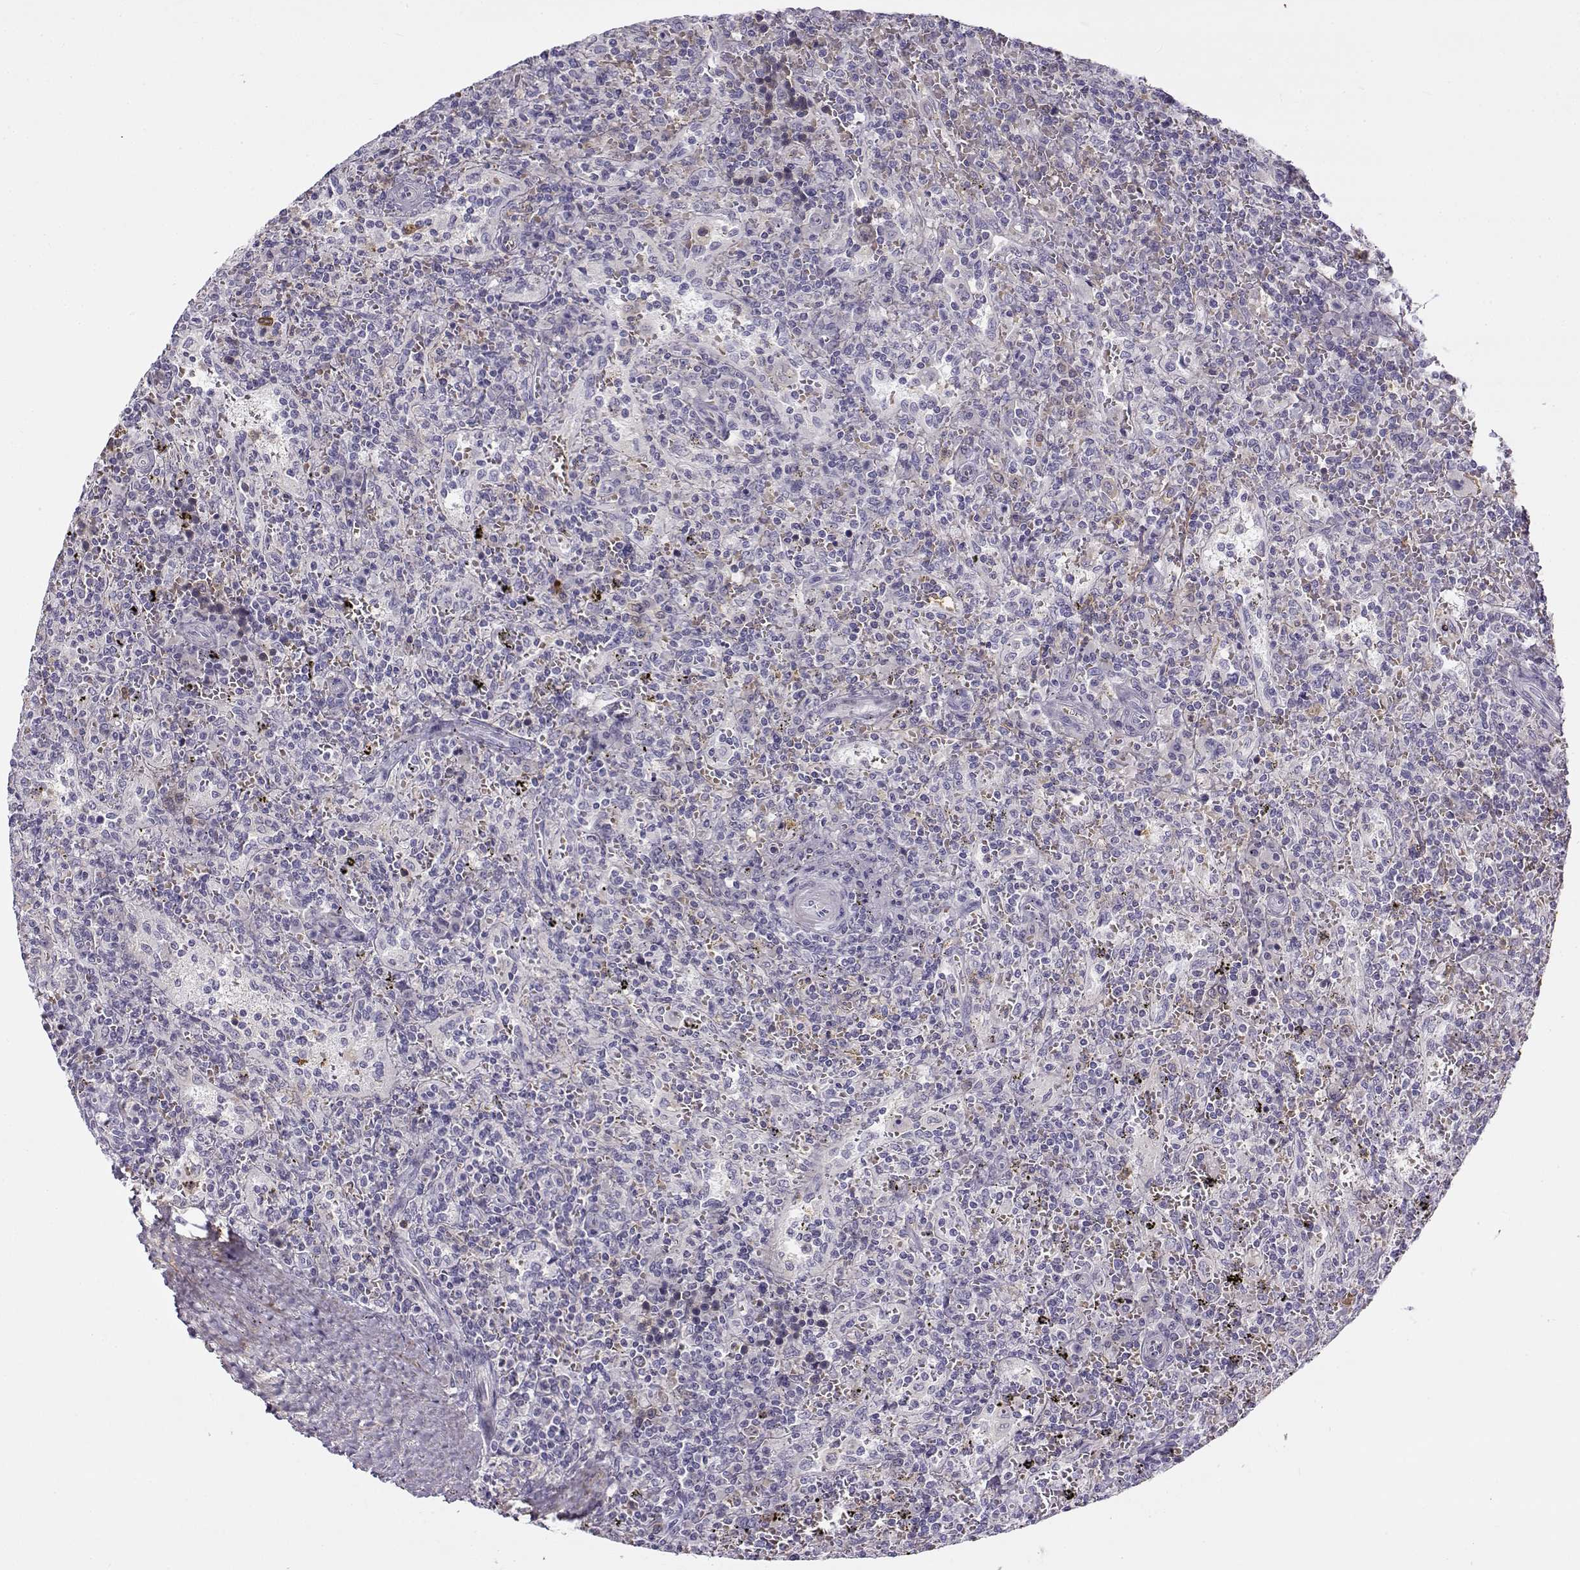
{"staining": {"intensity": "negative", "quantity": "none", "location": "none"}, "tissue": "lymphoma", "cell_type": "Tumor cells", "image_type": "cancer", "snomed": [{"axis": "morphology", "description": "Malignant lymphoma, non-Hodgkin's type, Low grade"}, {"axis": "topography", "description": "Spleen"}], "caption": "Image shows no protein staining in tumor cells of lymphoma tissue.", "gene": "UCP3", "patient": {"sex": "male", "age": 62}}